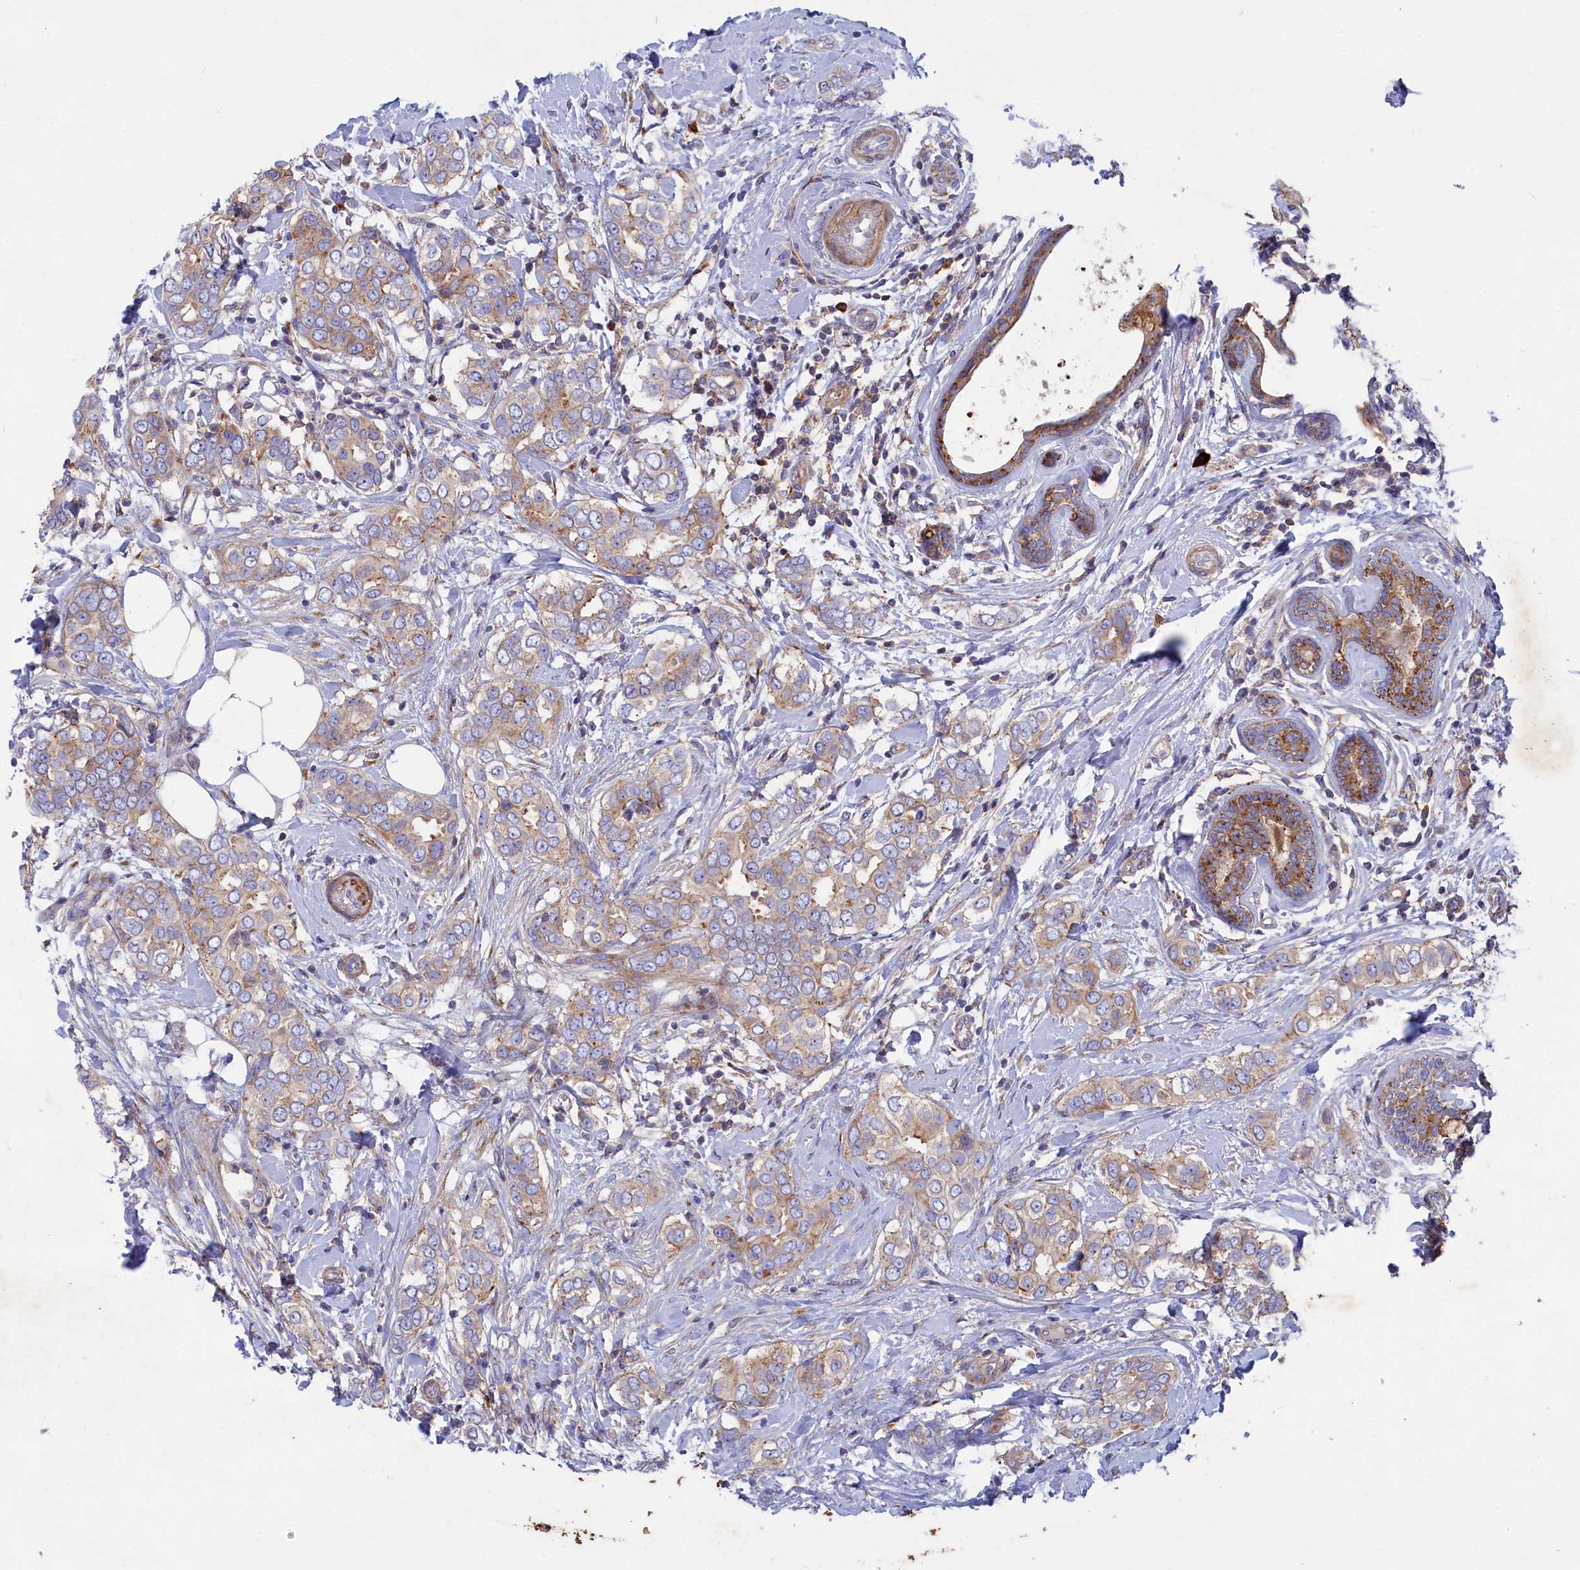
{"staining": {"intensity": "weak", "quantity": ">75%", "location": "cytoplasmic/membranous"}, "tissue": "breast cancer", "cell_type": "Tumor cells", "image_type": "cancer", "snomed": [{"axis": "morphology", "description": "Lobular carcinoma"}, {"axis": "topography", "description": "Breast"}], "caption": "Weak cytoplasmic/membranous expression for a protein is appreciated in approximately >75% of tumor cells of breast lobular carcinoma using IHC.", "gene": "SCAMP4", "patient": {"sex": "female", "age": 51}}